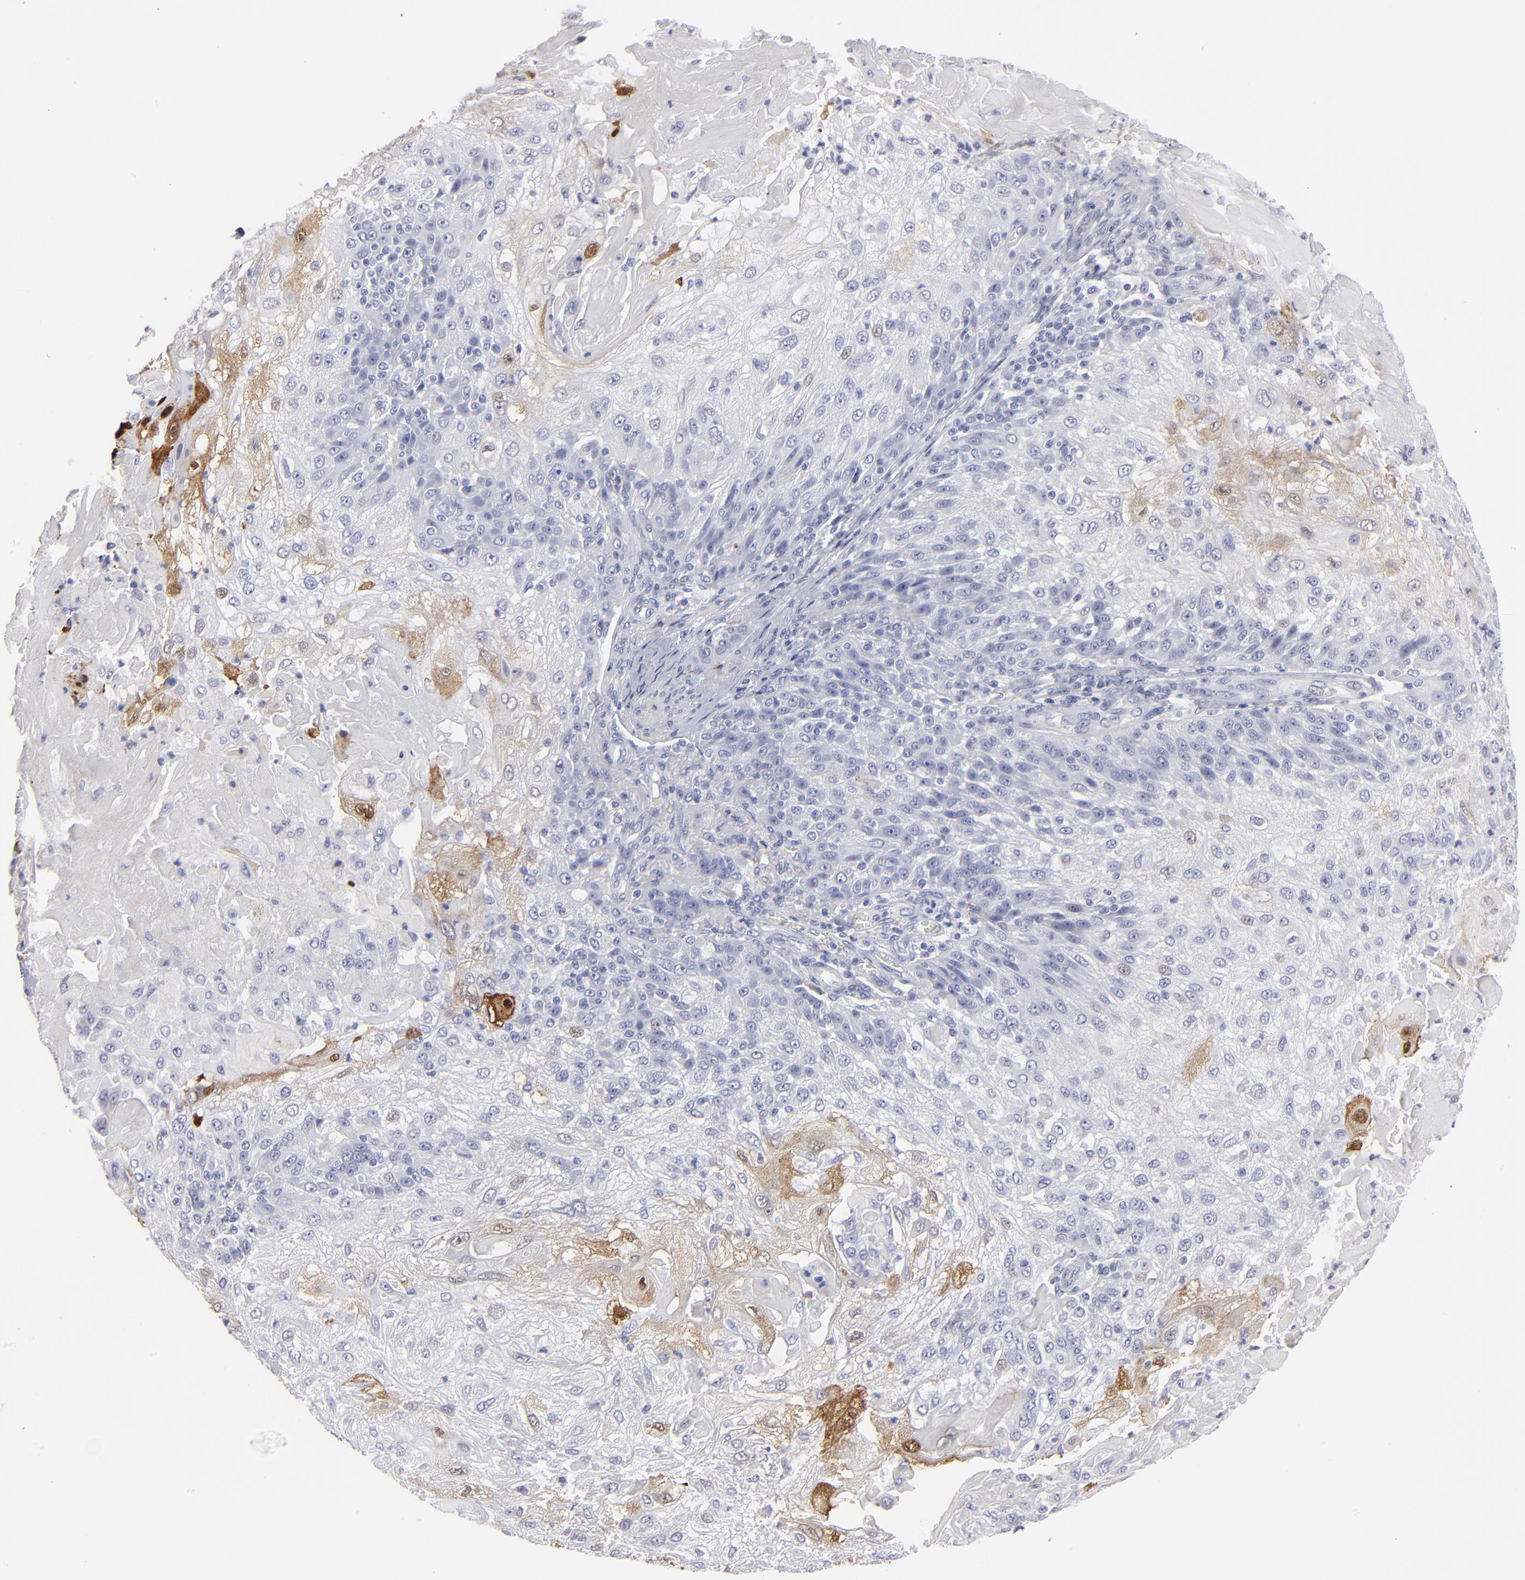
{"staining": {"intensity": "moderate", "quantity": "<25%", "location": "cytoplasmic/membranous"}, "tissue": "skin cancer", "cell_type": "Tumor cells", "image_type": "cancer", "snomed": [{"axis": "morphology", "description": "Normal tissue, NOS"}, {"axis": "morphology", "description": "Squamous cell carcinoma, NOS"}, {"axis": "topography", "description": "Skin"}], "caption": "Squamous cell carcinoma (skin) stained with a protein marker shows moderate staining in tumor cells.", "gene": "CADM3", "patient": {"sex": "female", "age": 83}}